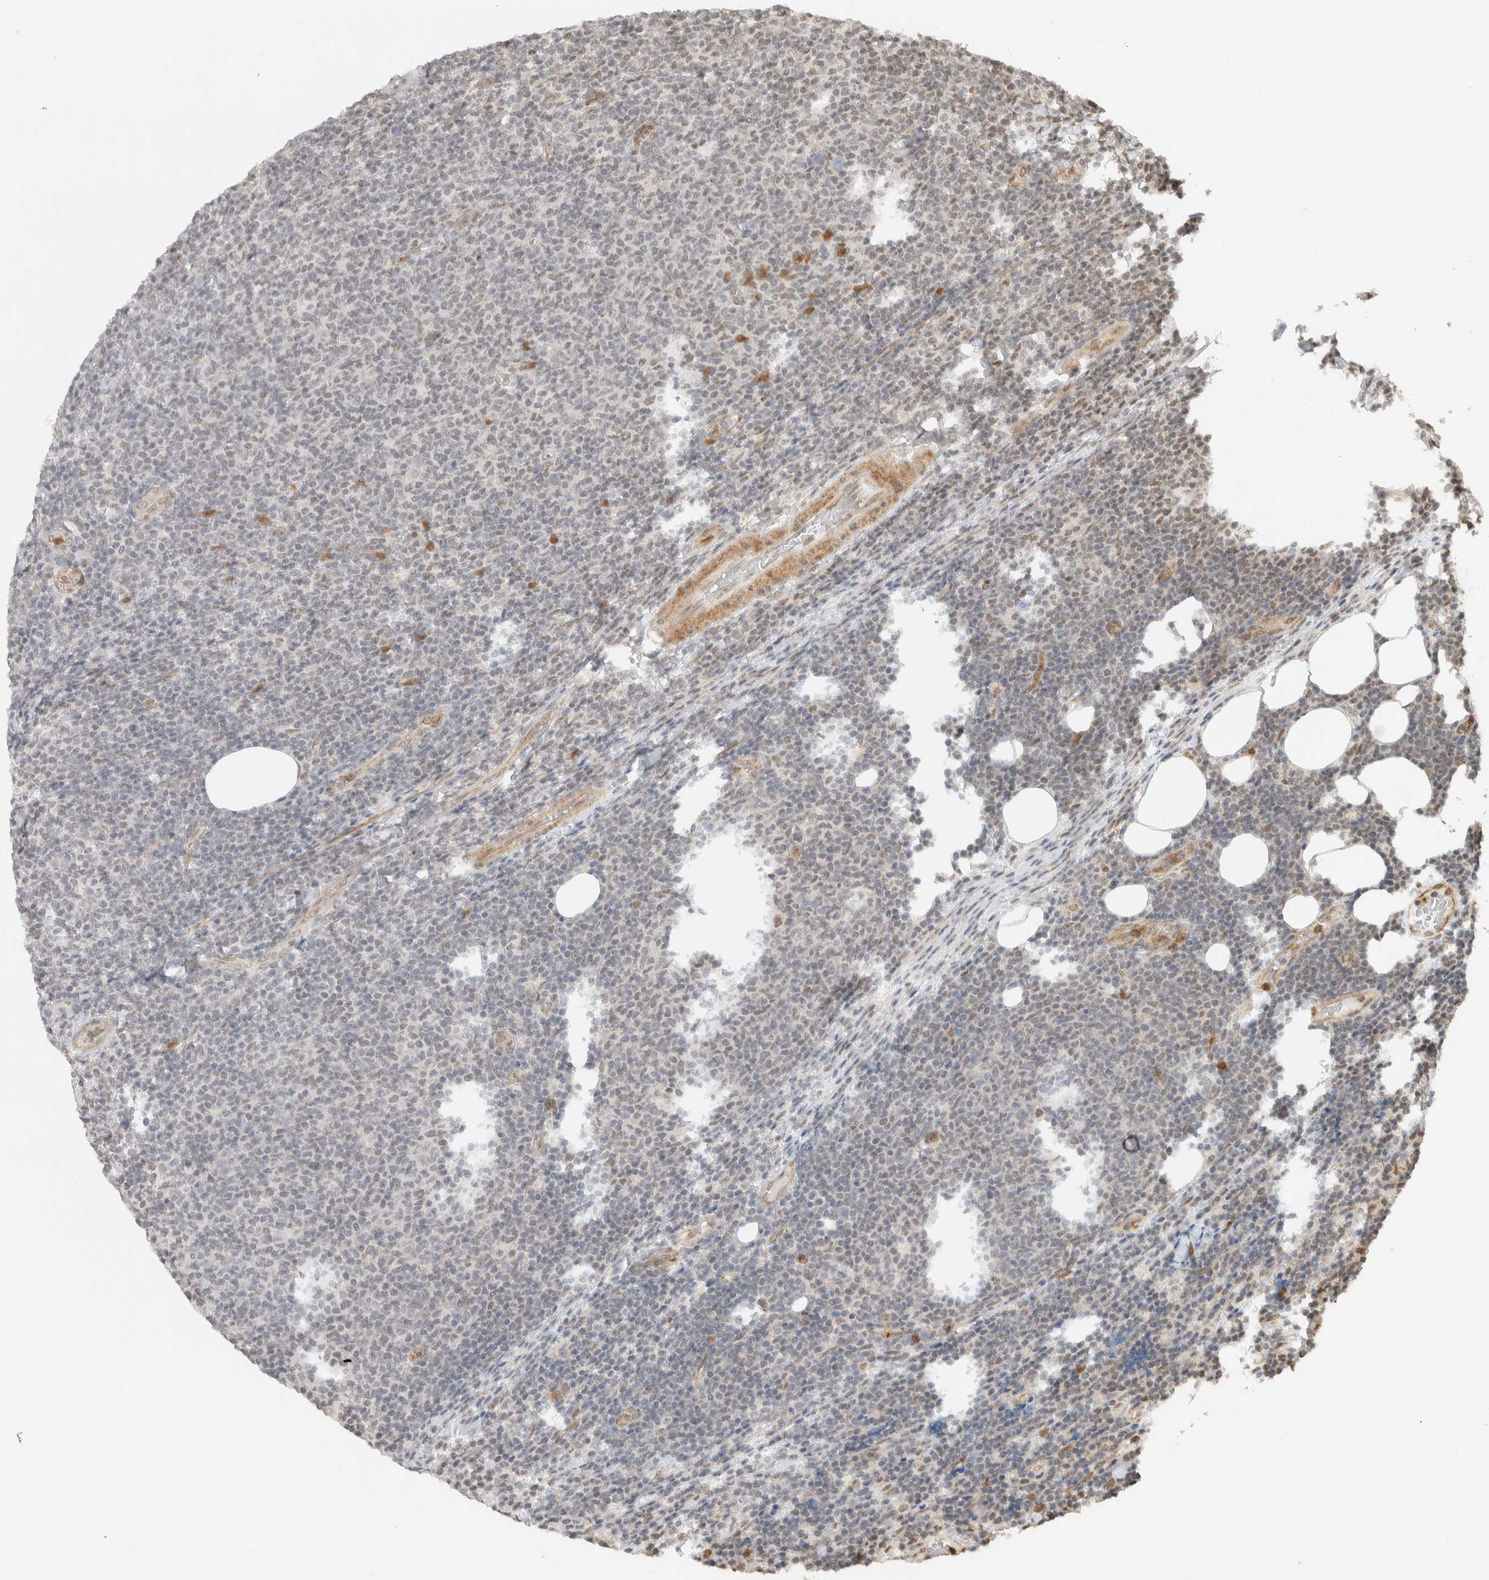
{"staining": {"intensity": "weak", "quantity": "<25%", "location": "nuclear"}, "tissue": "lymphoma", "cell_type": "Tumor cells", "image_type": "cancer", "snomed": [{"axis": "morphology", "description": "Malignant lymphoma, non-Hodgkin's type, Low grade"}, {"axis": "topography", "description": "Lymph node"}], "caption": "Immunohistochemical staining of malignant lymphoma, non-Hodgkin's type (low-grade) reveals no significant expression in tumor cells.", "gene": "ZBTB2", "patient": {"sex": "male", "age": 66}}